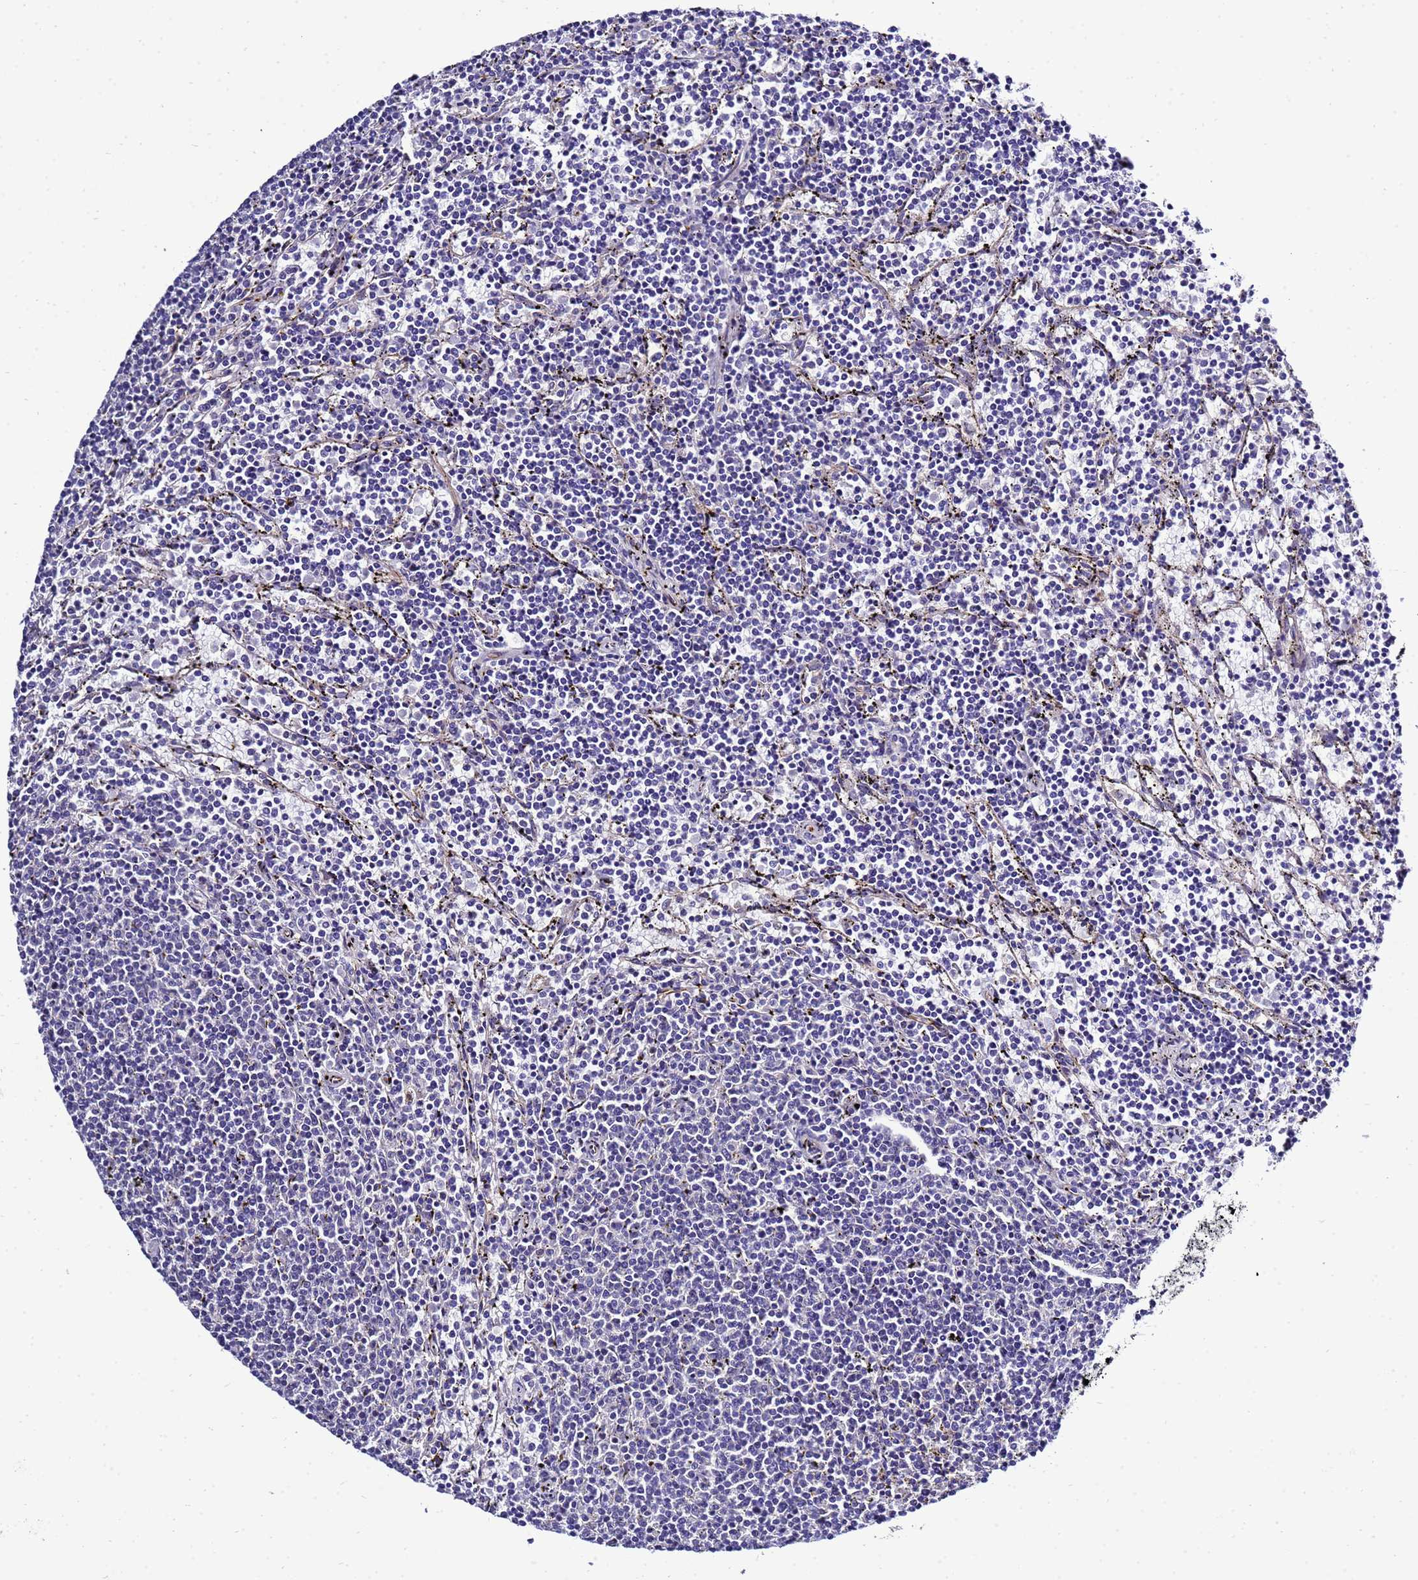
{"staining": {"intensity": "negative", "quantity": "none", "location": "none"}, "tissue": "lymphoma", "cell_type": "Tumor cells", "image_type": "cancer", "snomed": [{"axis": "morphology", "description": "Malignant lymphoma, non-Hodgkin's type, Low grade"}, {"axis": "topography", "description": "Spleen"}], "caption": "Immunohistochemistry (IHC) of human low-grade malignant lymphoma, non-Hodgkin's type shows no positivity in tumor cells.", "gene": "GZF1", "patient": {"sex": "female", "age": 50}}